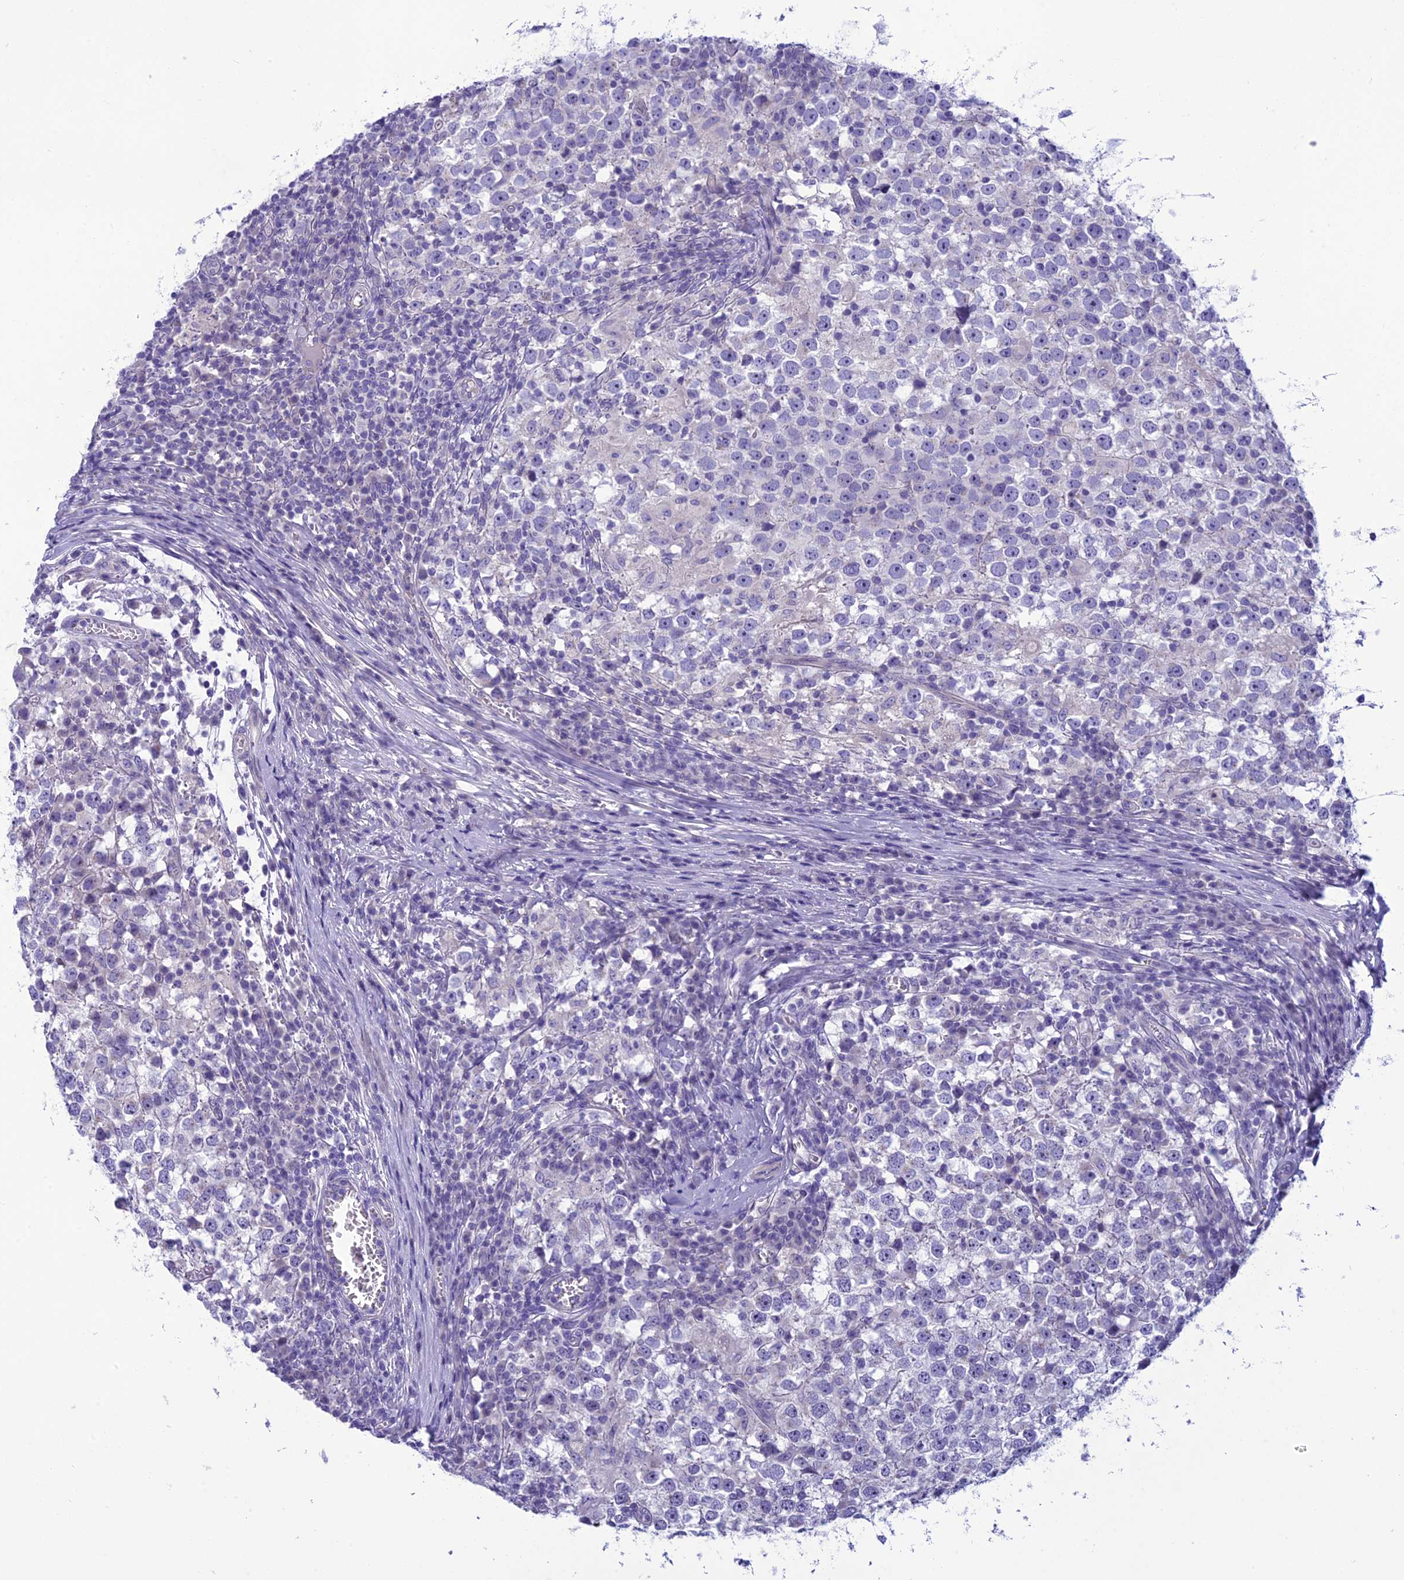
{"staining": {"intensity": "negative", "quantity": "none", "location": "none"}, "tissue": "testis cancer", "cell_type": "Tumor cells", "image_type": "cancer", "snomed": [{"axis": "morphology", "description": "Seminoma, NOS"}, {"axis": "topography", "description": "Testis"}], "caption": "Immunohistochemistry photomicrograph of human testis seminoma stained for a protein (brown), which exhibits no positivity in tumor cells.", "gene": "BBS2", "patient": {"sex": "male", "age": 65}}